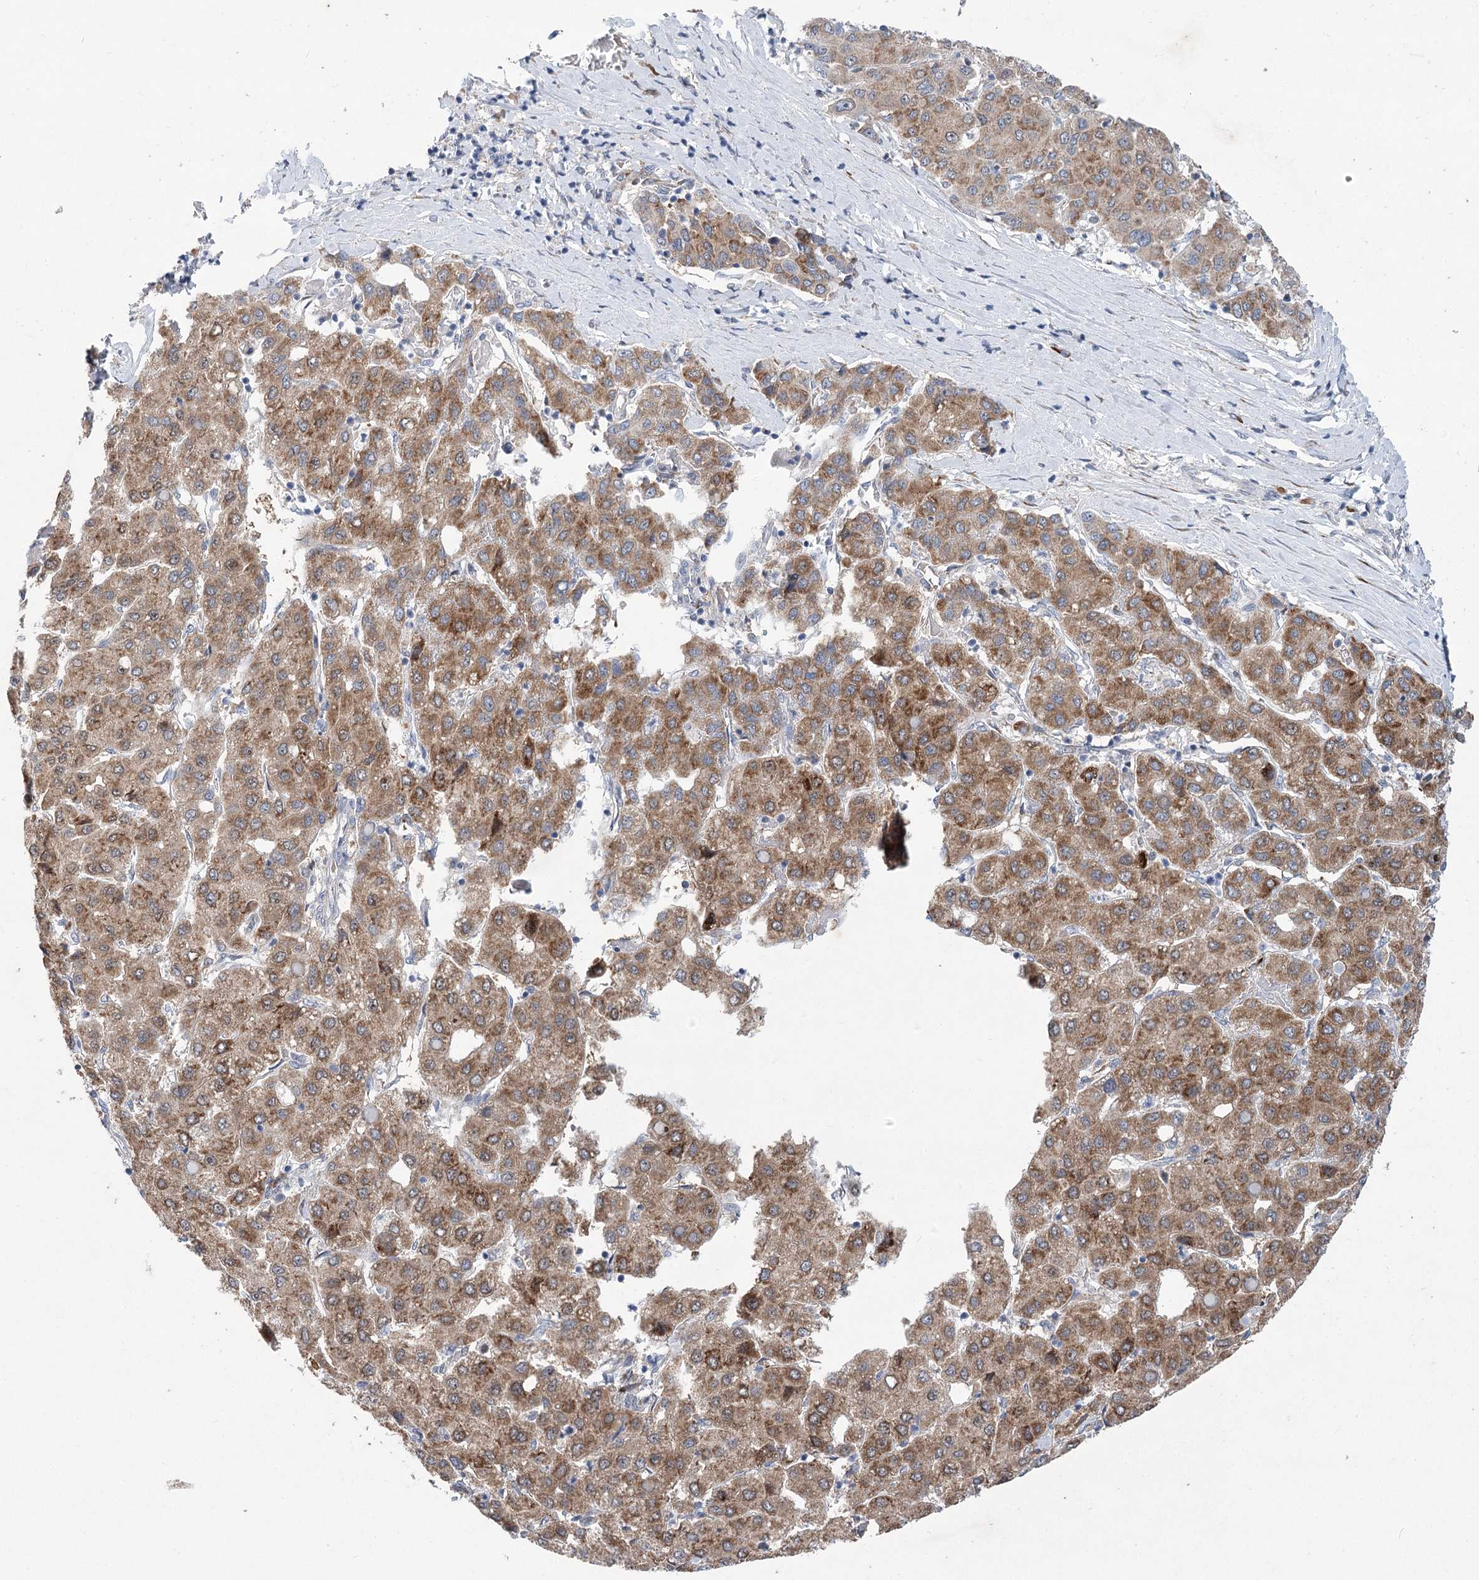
{"staining": {"intensity": "strong", "quantity": ">75%", "location": "cytoplasmic/membranous"}, "tissue": "liver cancer", "cell_type": "Tumor cells", "image_type": "cancer", "snomed": [{"axis": "morphology", "description": "Carcinoma, Hepatocellular, NOS"}, {"axis": "topography", "description": "Liver"}], "caption": "Immunohistochemical staining of liver cancer displays high levels of strong cytoplasmic/membranous protein positivity in approximately >75% of tumor cells.", "gene": "GCNT4", "patient": {"sex": "male", "age": 65}}